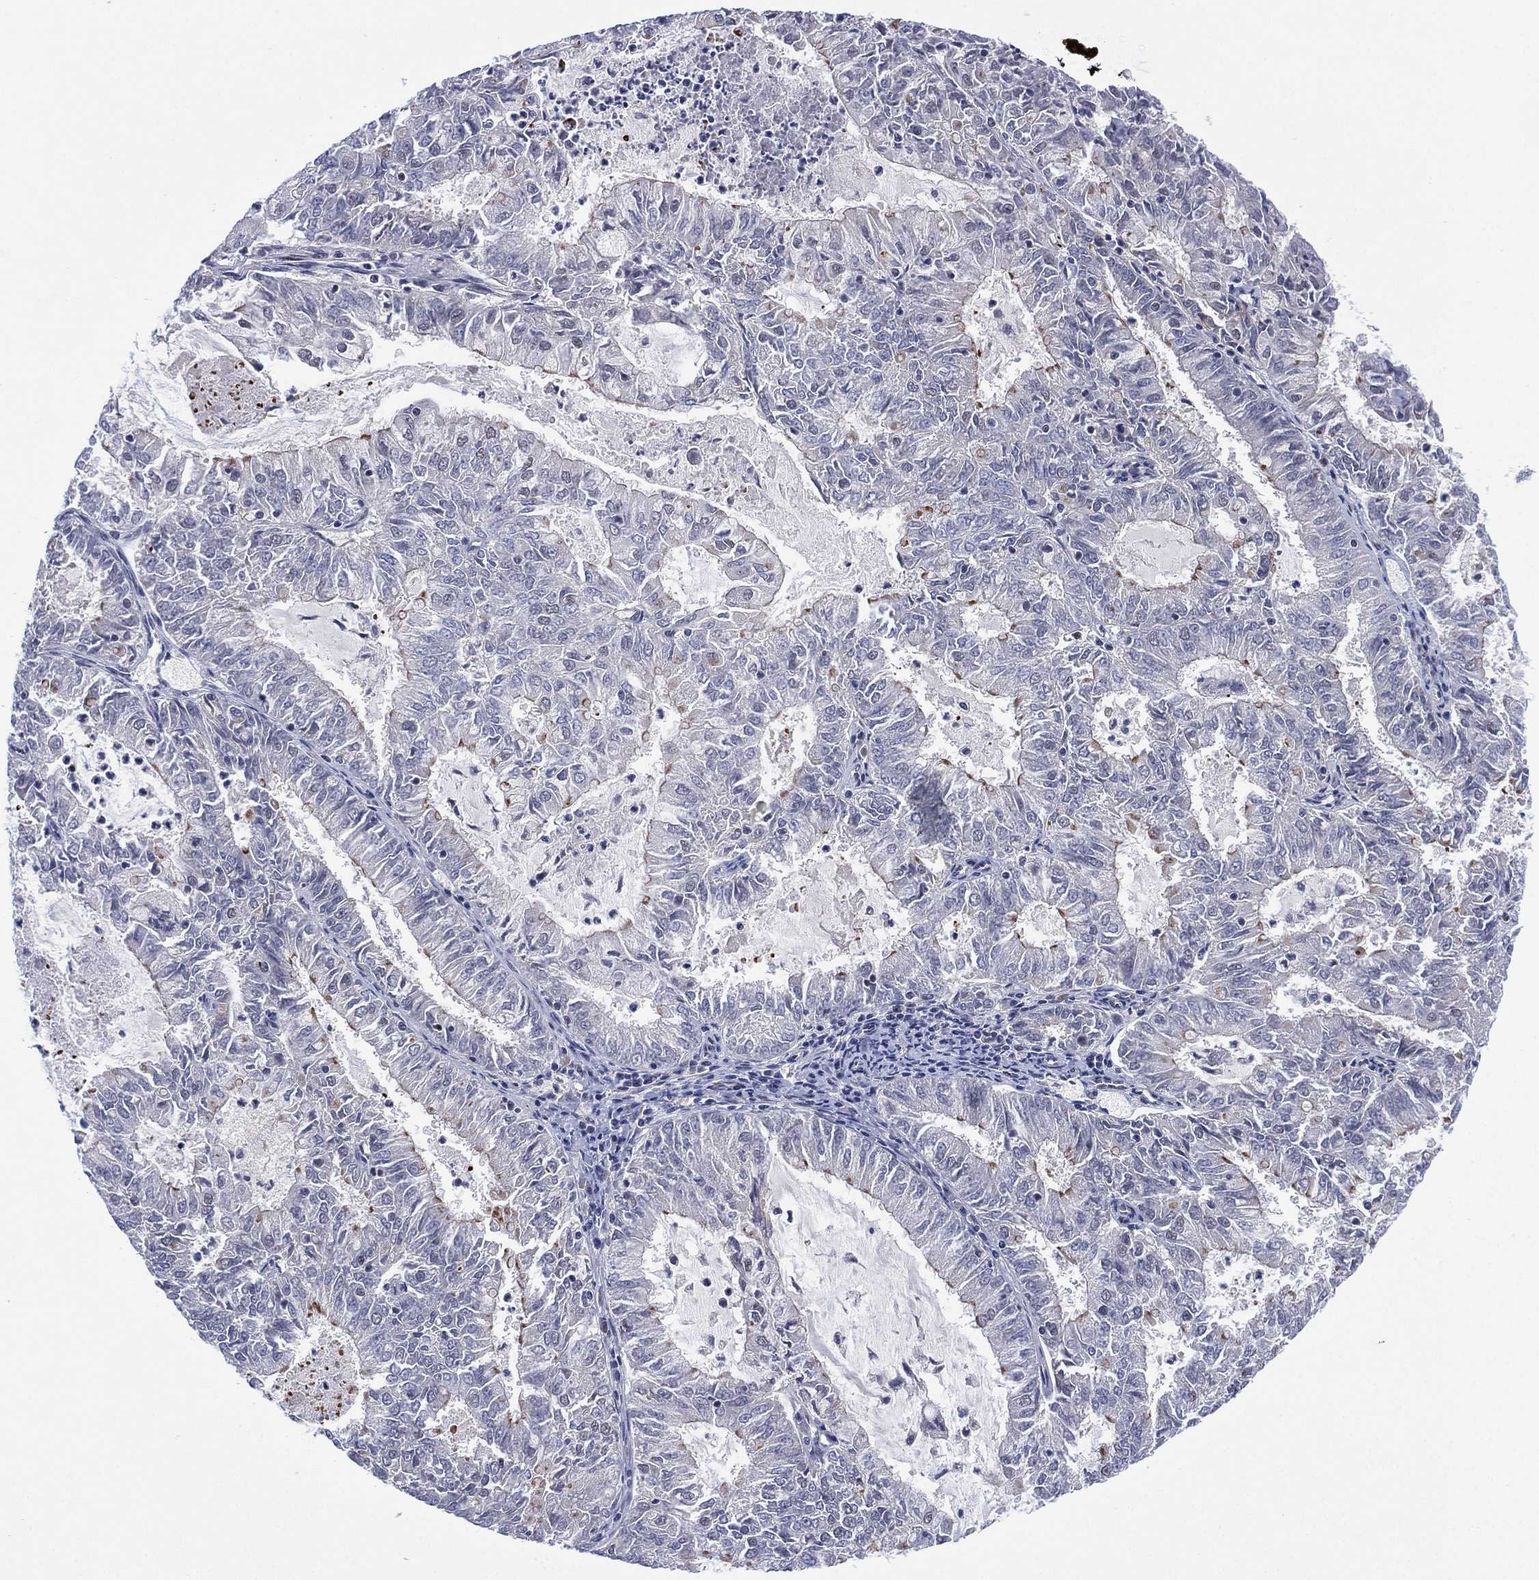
{"staining": {"intensity": "negative", "quantity": "none", "location": "none"}, "tissue": "endometrial cancer", "cell_type": "Tumor cells", "image_type": "cancer", "snomed": [{"axis": "morphology", "description": "Adenocarcinoma, NOS"}, {"axis": "topography", "description": "Endometrium"}], "caption": "Immunohistochemistry (IHC) of human endometrial cancer (adenocarcinoma) displays no staining in tumor cells.", "gene": "GSE1", "patient": {"sex": "female", "age": 57}}